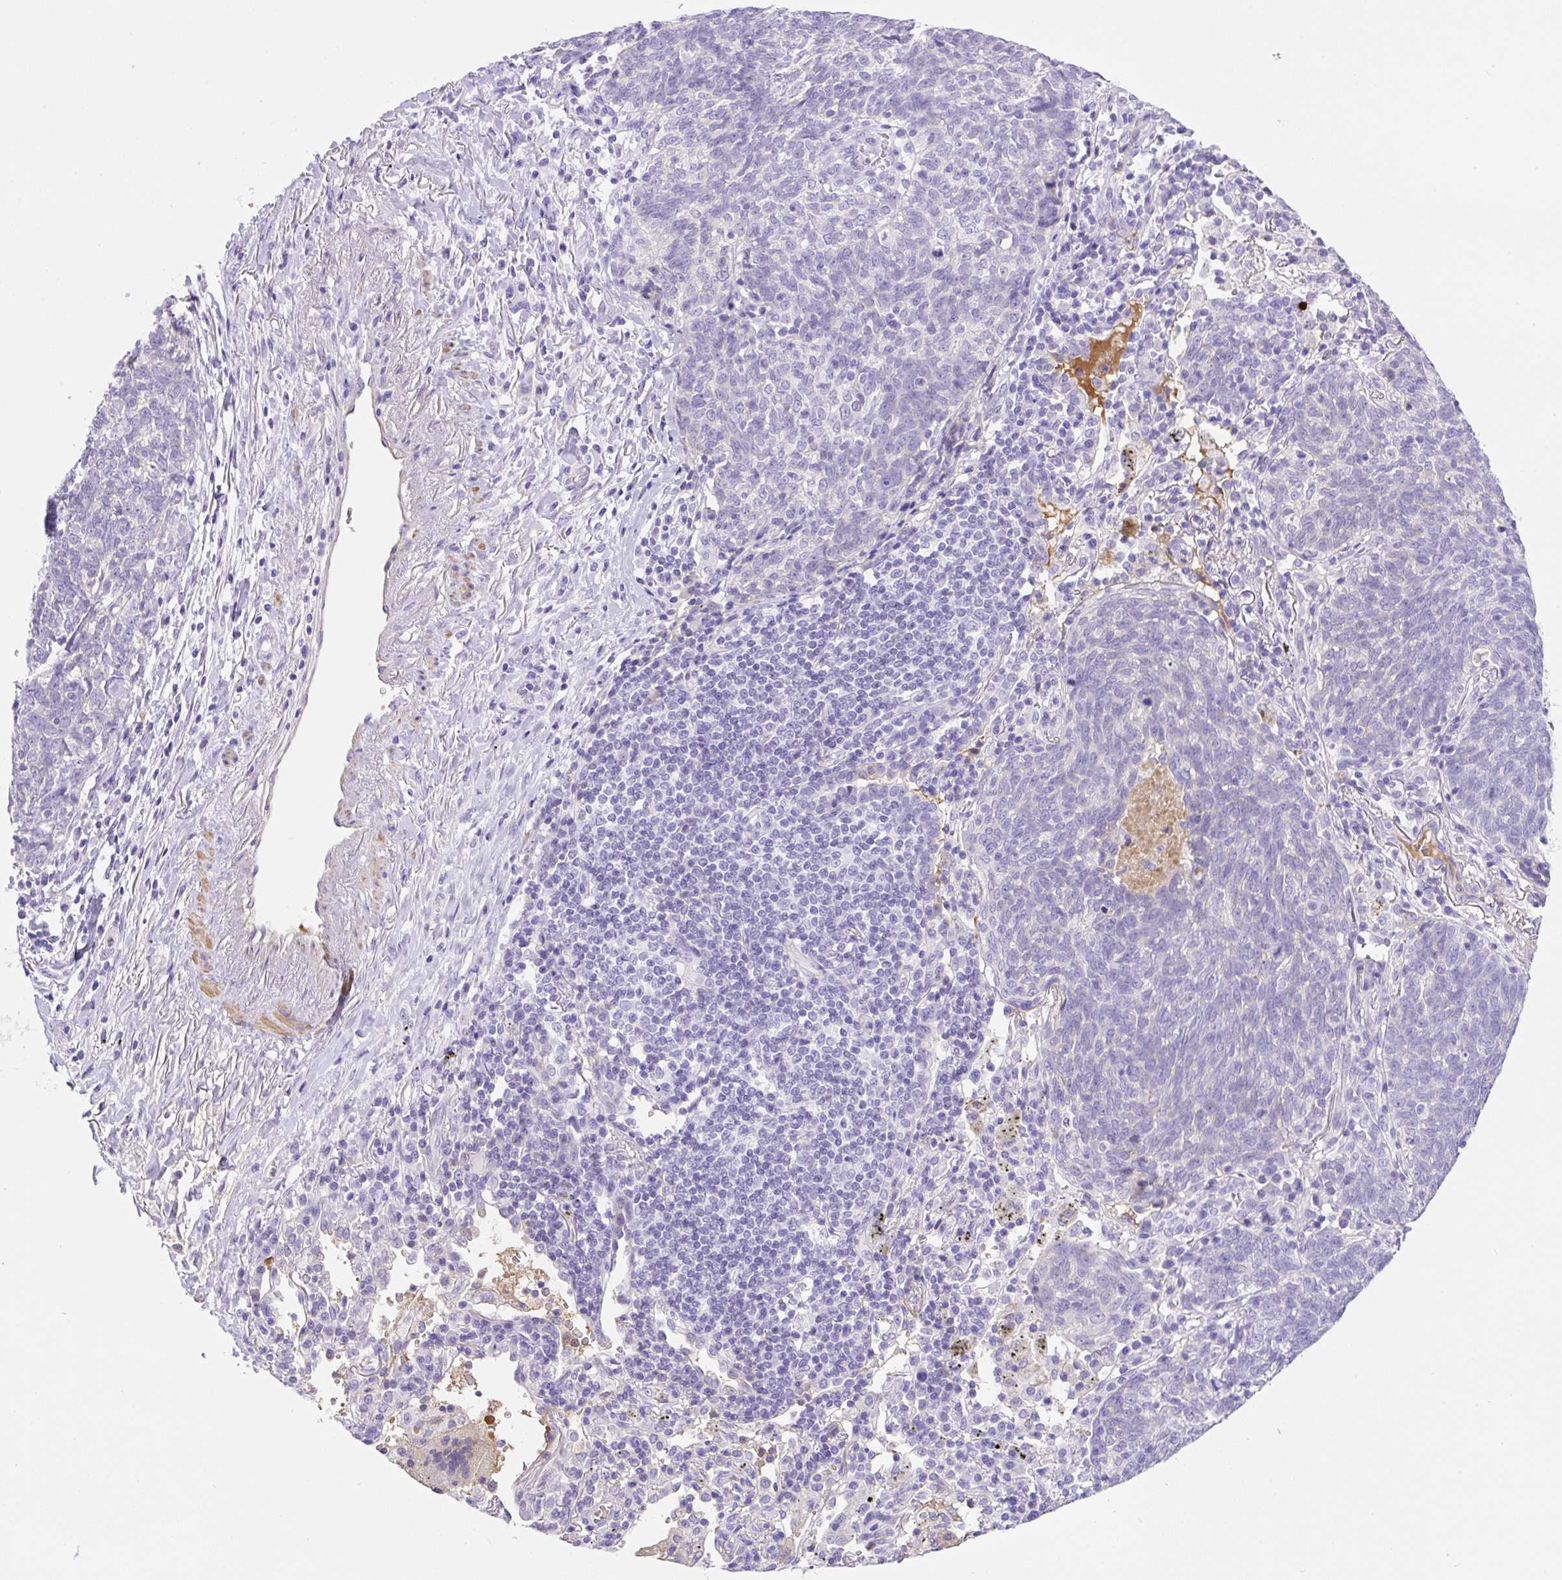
{"staining": {"intensity": "negative", "quantity": "none", "location": "none"}, "tissue": "lung cancer", "cell_type": "Tumor cells", "image_type": "cancer", "snomed": [{"axis": "morphology", "description": "Squamous cell carcinoma, NOS"}, {"axis": "topography", "description": "Lung"}], "caption": "This image is of squamous cell carcinoma (lung) stained with immunohistochemistry to label a protein in brown with the nuclei are counter-stained blue. There is no positivity in tumor cells.", "gene": "TDRD15", "patient": {"sex": "female", "age": 72}}